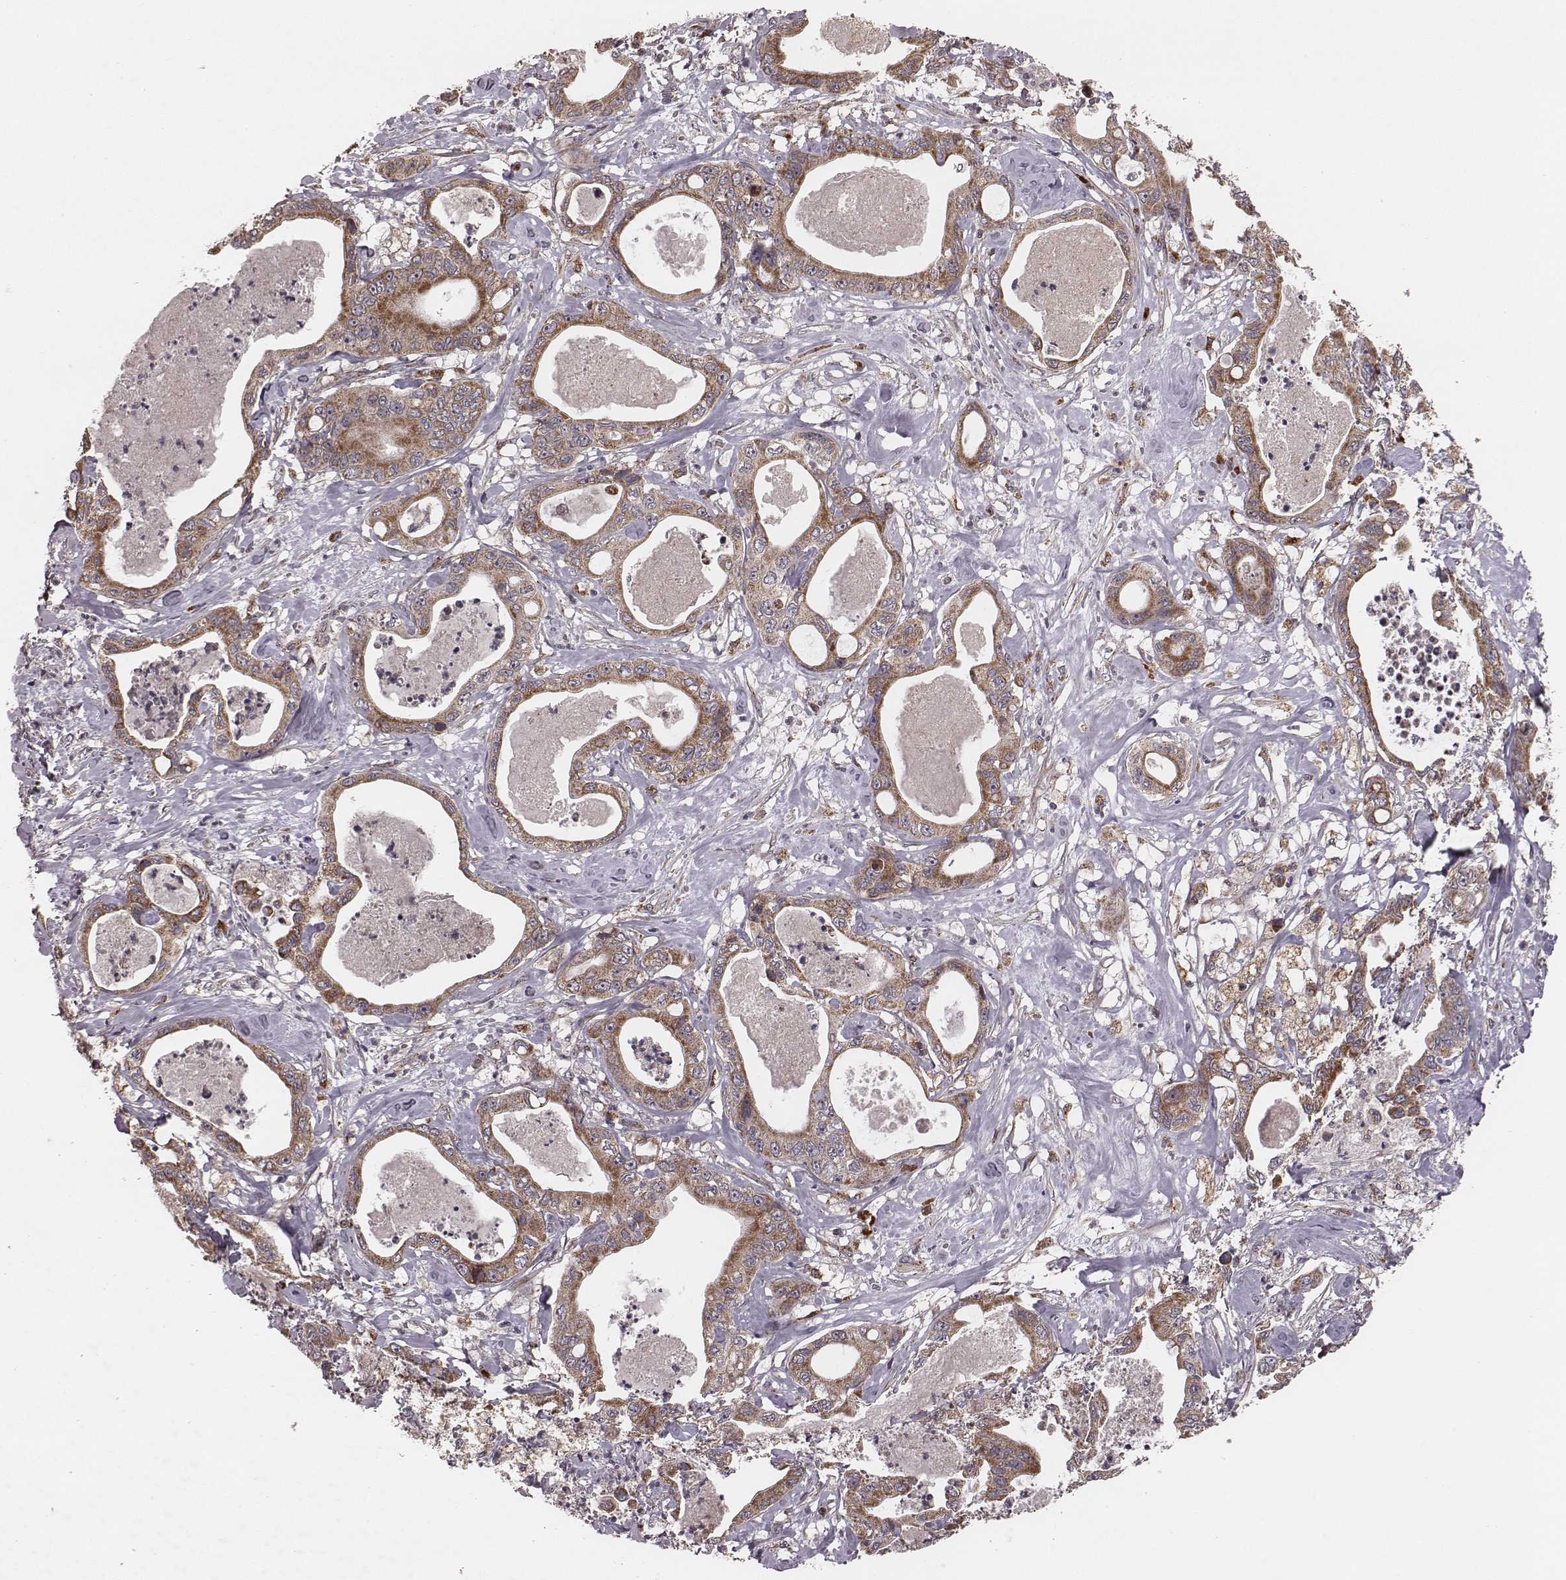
{"staining": {"intensity": "moderate", "quantity": ">75%", "location": "cytoplasmic/membranous"}, "tissue": "pancreatic cancer", "cell_type": "Tumor cells", "image_type": "cancer", "snomed": [{"axis": "morphology", "description": "Adenocarcinoma, NOS"}, {"axis": "topography", "description": "Pancreas"}], "caption": "Immunohistochemical staining of adenocarcinoma (pancreatic) displays medium levels of moderate cytoplasmic/membranous protein staining in about >75% of tumor cells.", "gene": "ZDHHC21", "patient": {"sex": "male", "age": 71}}